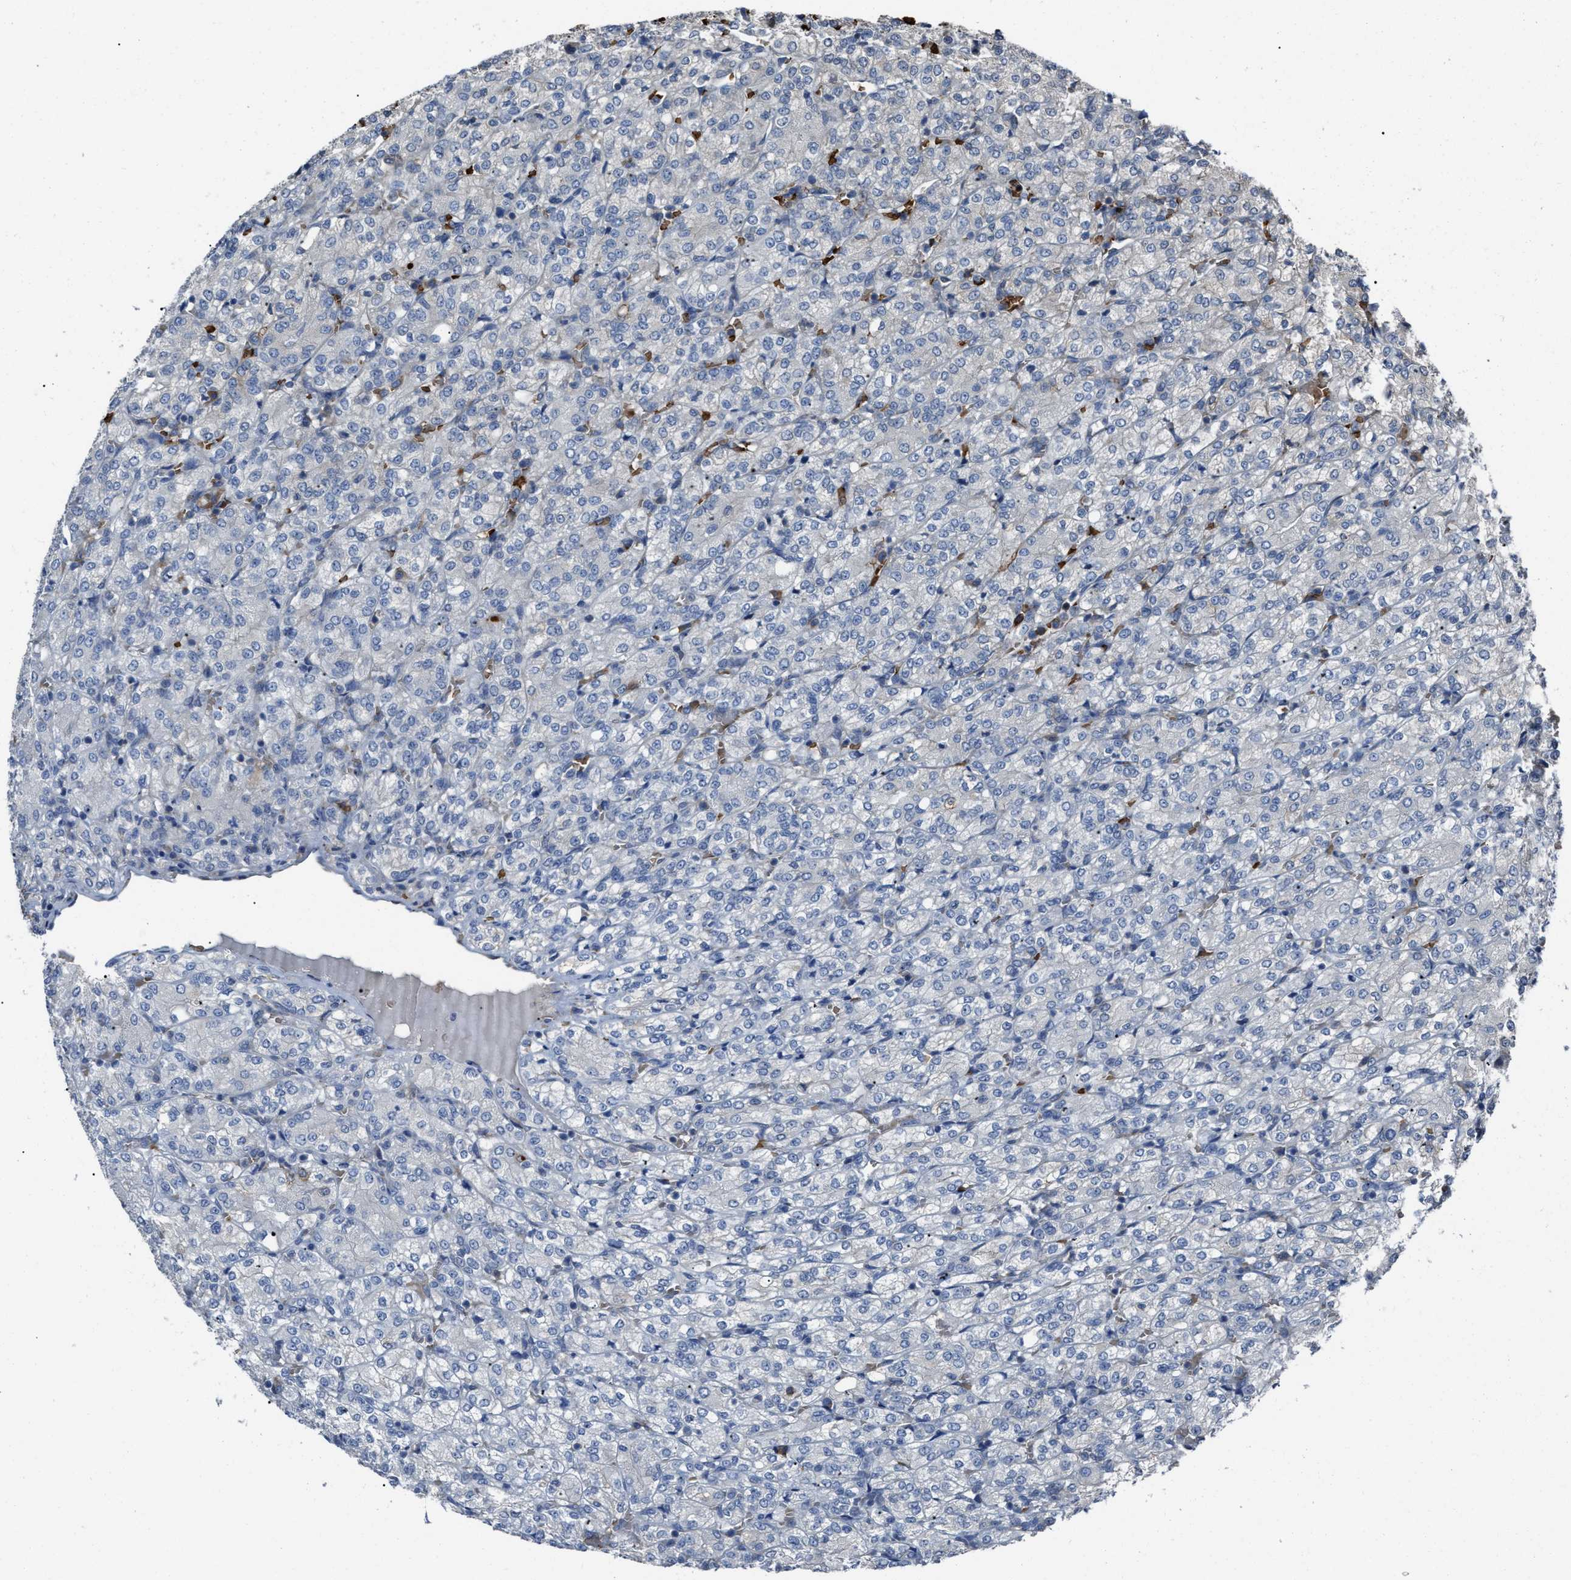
{"staining": {"intensity": "negative", "quantity": "none", "location": "none"}, "tissue": "renal cancer", "cell_type": "Tumor cells", "image_type": "cancer", "snomed": [{"axis": "morphology", "description": "Adenocarcinoma, NOS"}, {"axis": "topography", "description": "Kidney"}], "caption": "Tumor cells show no significant staining in renal cancer (adenocarcinoma).", "gene": "SELENOM", "patient": {"sex": "male", "age": 77}}